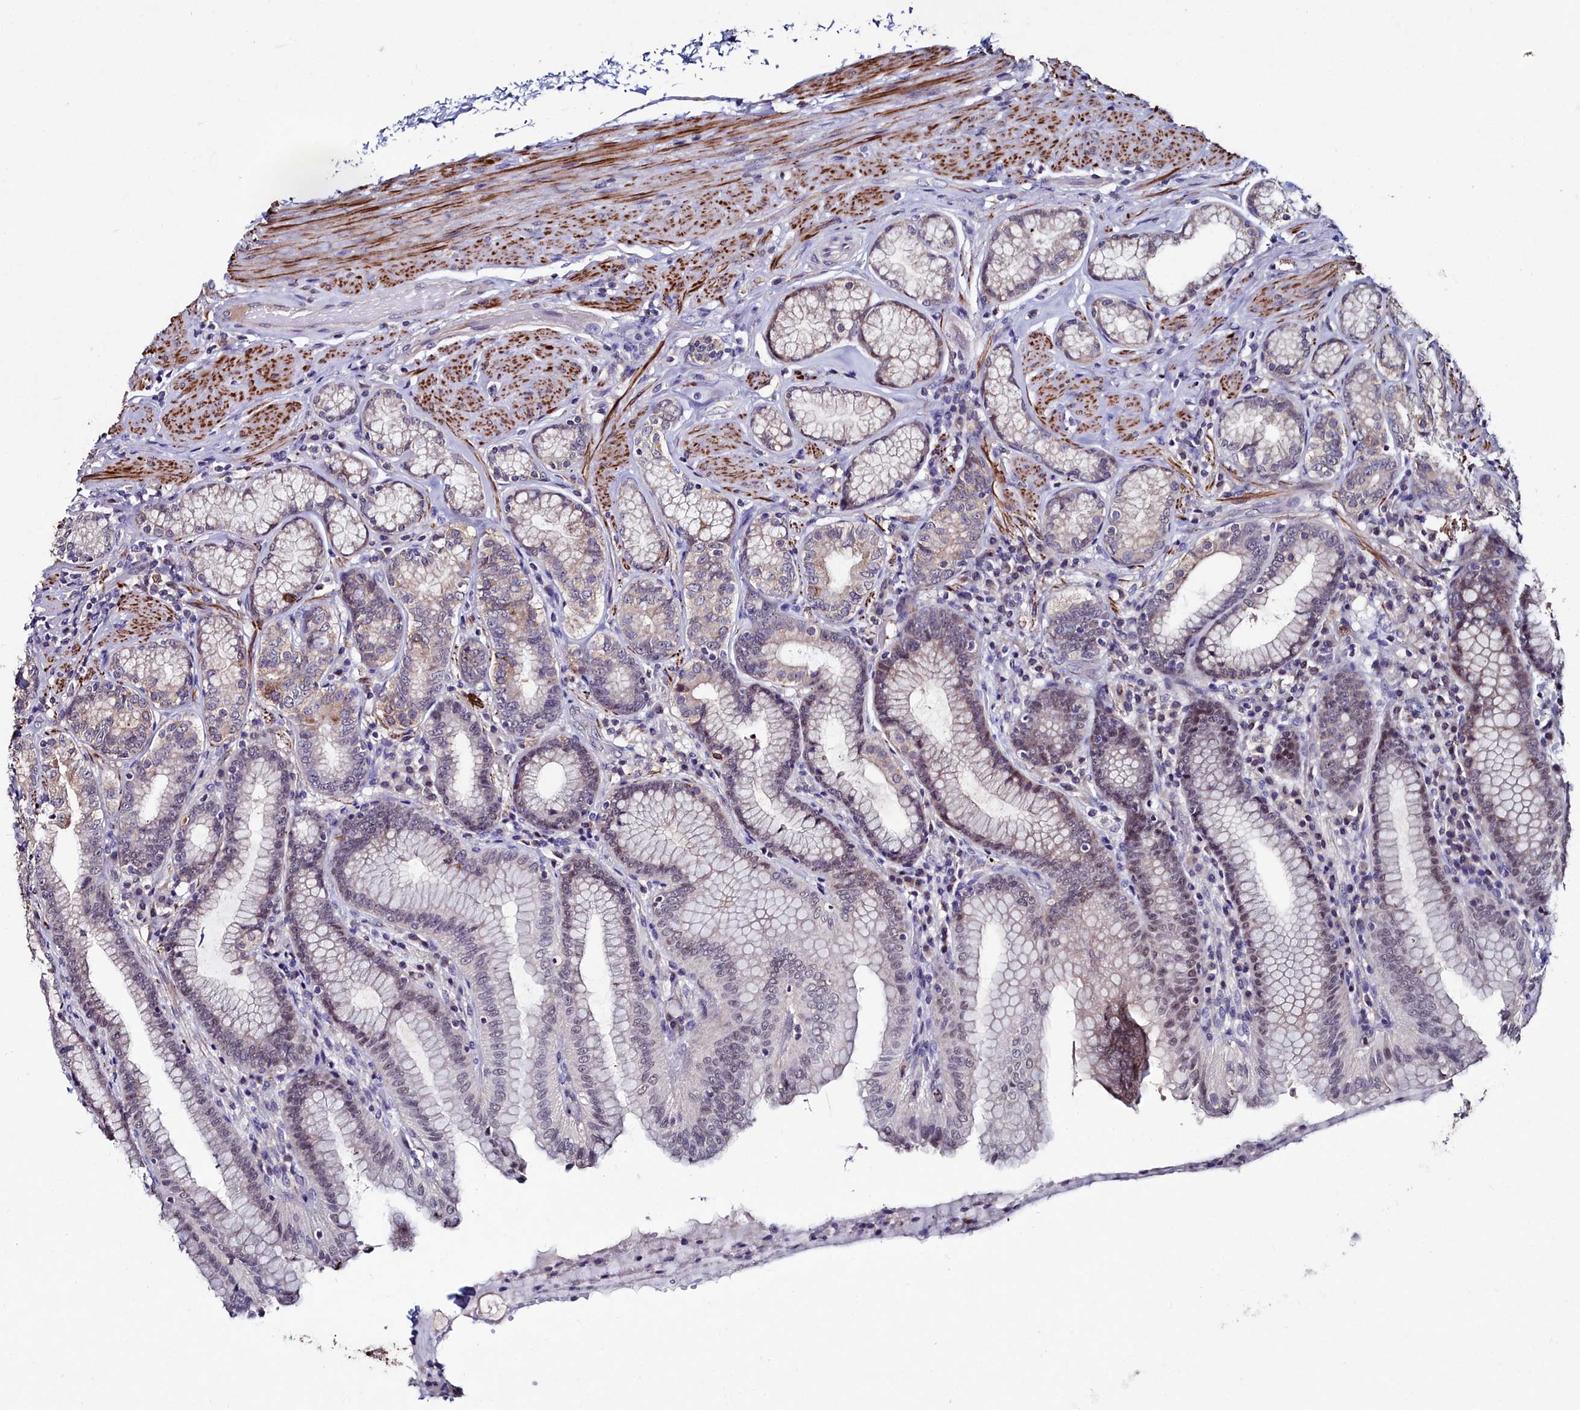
{"staining": {"intensity": "moderate", "quantity": "<25%", "location": "cytoplasmic/membranous,nuclear"}, "tissue": "stomach", "cell_type": "Glandular cells", "image_type": "normal", "snomed": [{"axis": "morphology", "description": "Normal tissue, NOS"}, {"axis": "topography", "description": "Stomach, upper"}, {"axis": "topography", "description": "Stomach, lower"}], "caption": "Immunohistochemical staining of unremarkable human stomach demonstrates moderate cytoplasmic/membranous,nuclear protein positivity in approximately <25% of glandular cells.", "gene": "AMBRA1", "patient": {"sex": "female", "age": 76}}